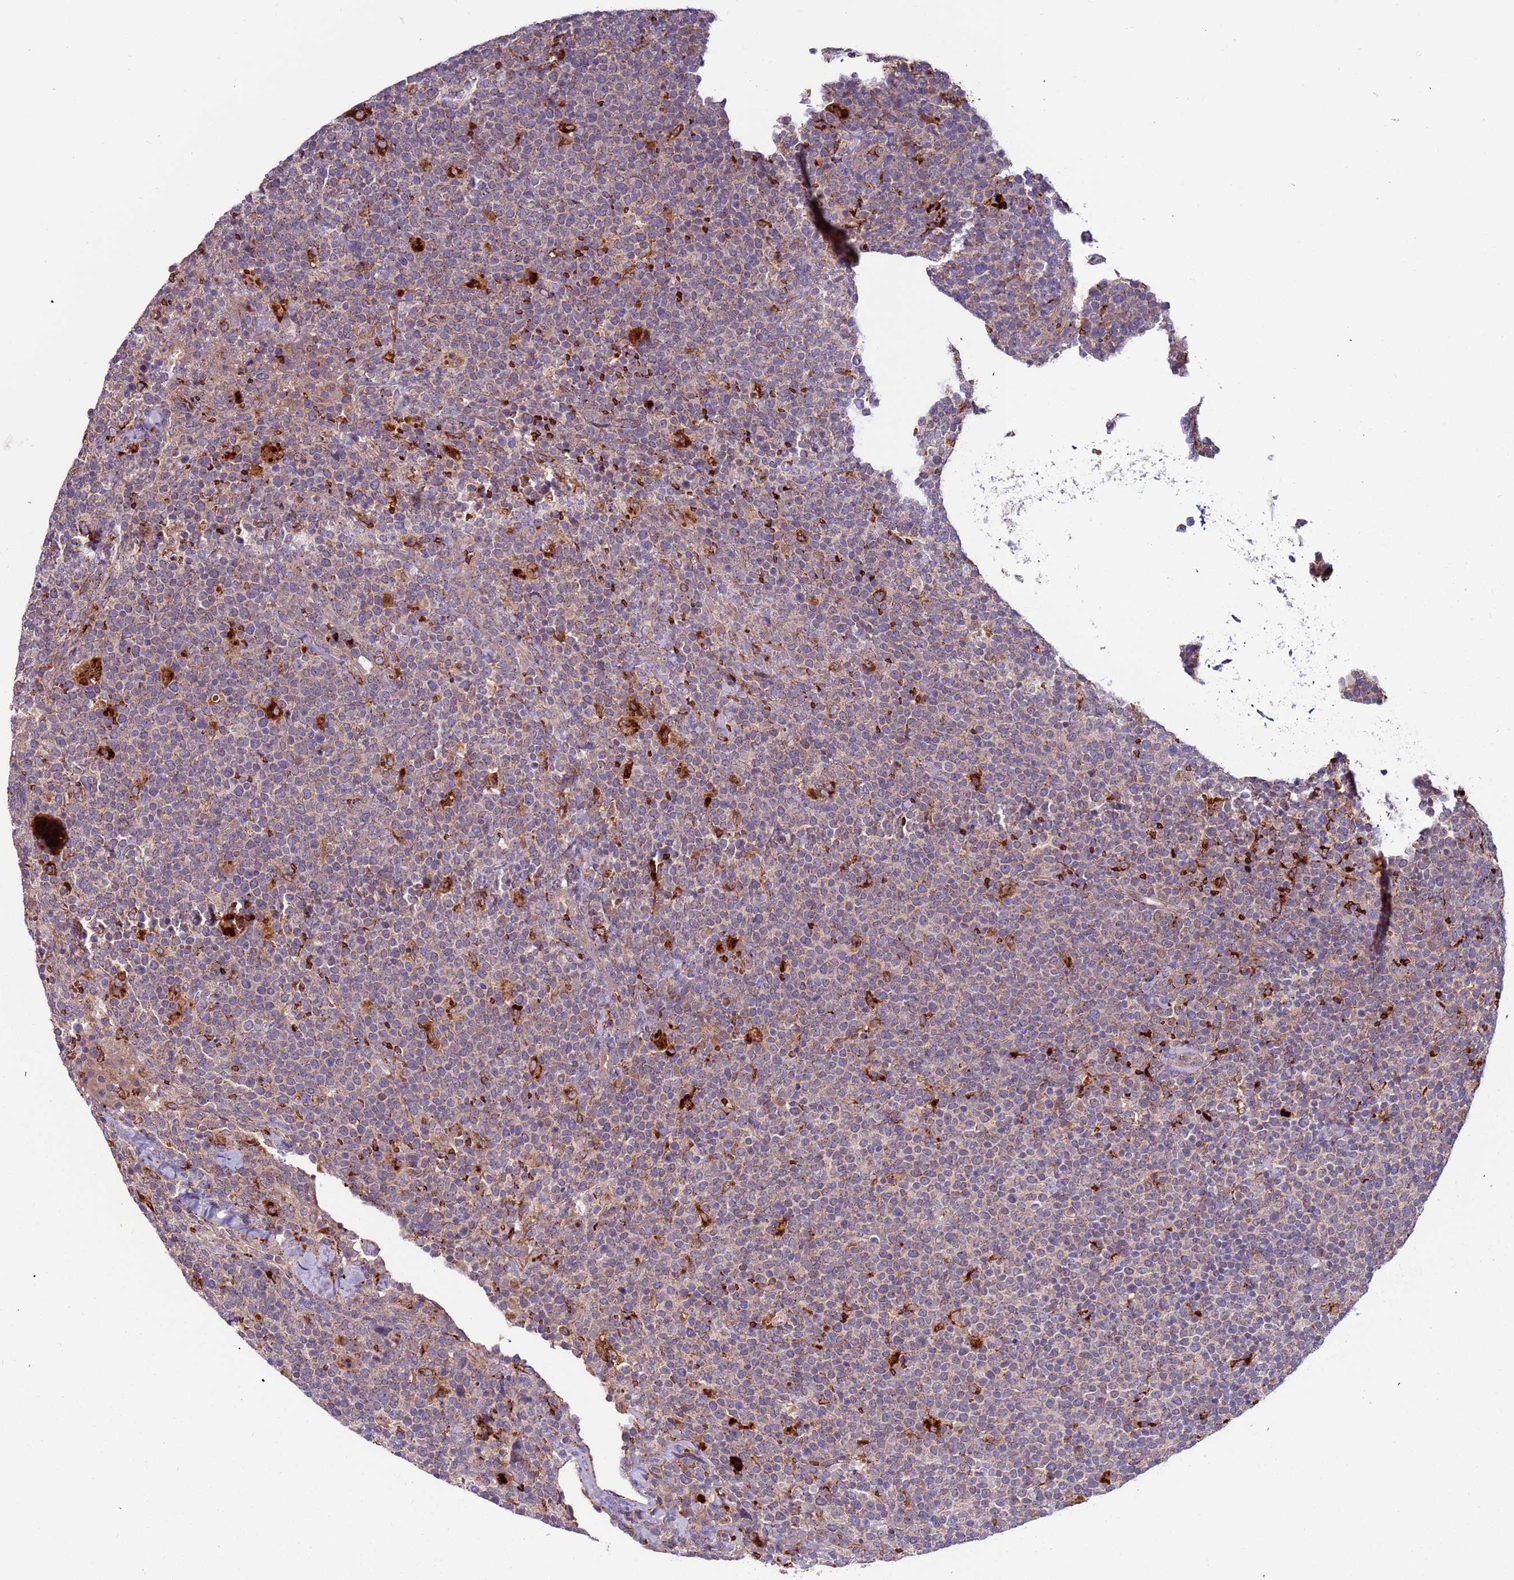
{"staining": {"intensity": "weak", "quantity": ">75%", "location": "cytoplasmic/membranous"}, "tissue": "lymphoma", "cell_type": "Tumor cells", "image_type": "cancer", "snomed": [{"axis": "morphology", "description": "Malignant lymphoma, non-Hodgkin's type, High grade"}, {"axis": "topography", "description": "Lymph node"}], "caption": "Immunohistochemistry (IHC) of lymphoma displays low levels of weak cytoplasmic/membranous expression in approximately >75% of tumor cells. (Stains: DAB (3,3'-diaminobenzidine) in brown, nuclei in blue, Microscopy: brightfield microscopy at high magnification).", "gene": "VPS36", "patient": {"sex": "male", "age": 61}}